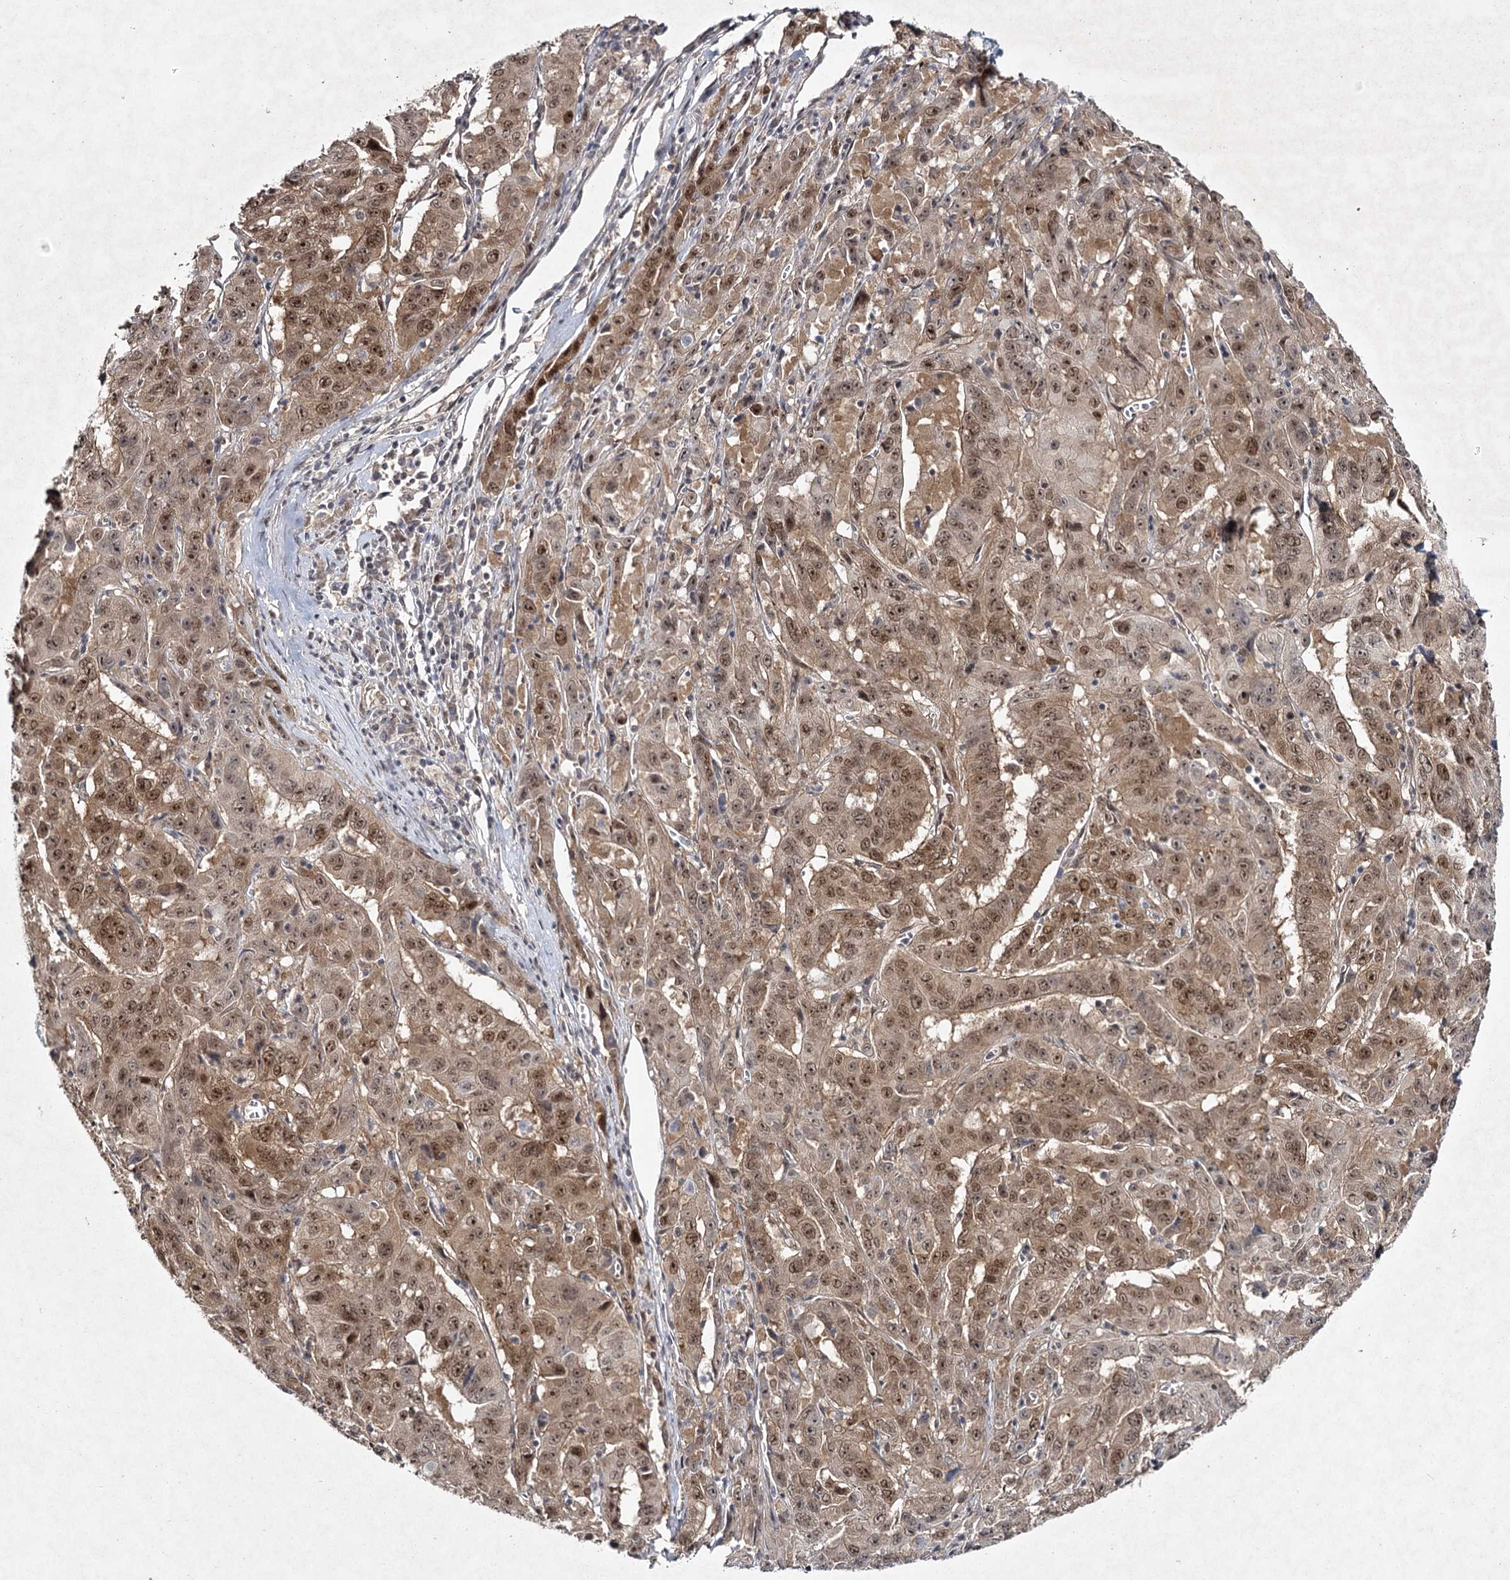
{"staining": {"intensity": "moderate", "quantity": ">75%", "location": "cytoplasmic/membranous,nuclear"}, "tissue": "pancreatic cancer", "cell_type": "Tumor cells", "image_type": "cancer", "snomed": [{"axis": "morphology", "description": "Adenocarcinoma, NOS"}, {"axis": "topography", "description": "Pancreas"}], "caption": "This micrograph shows pancreatic cancer stained with IHC to label a protein in brown. The cytoplasmic/membranous and nuclear of tumor cells show moderate positivity for the protein. Nuclei are counter-stained blue.", "gene": "DCUN1D4", "patient": {"sex": "male", "age": 63}}